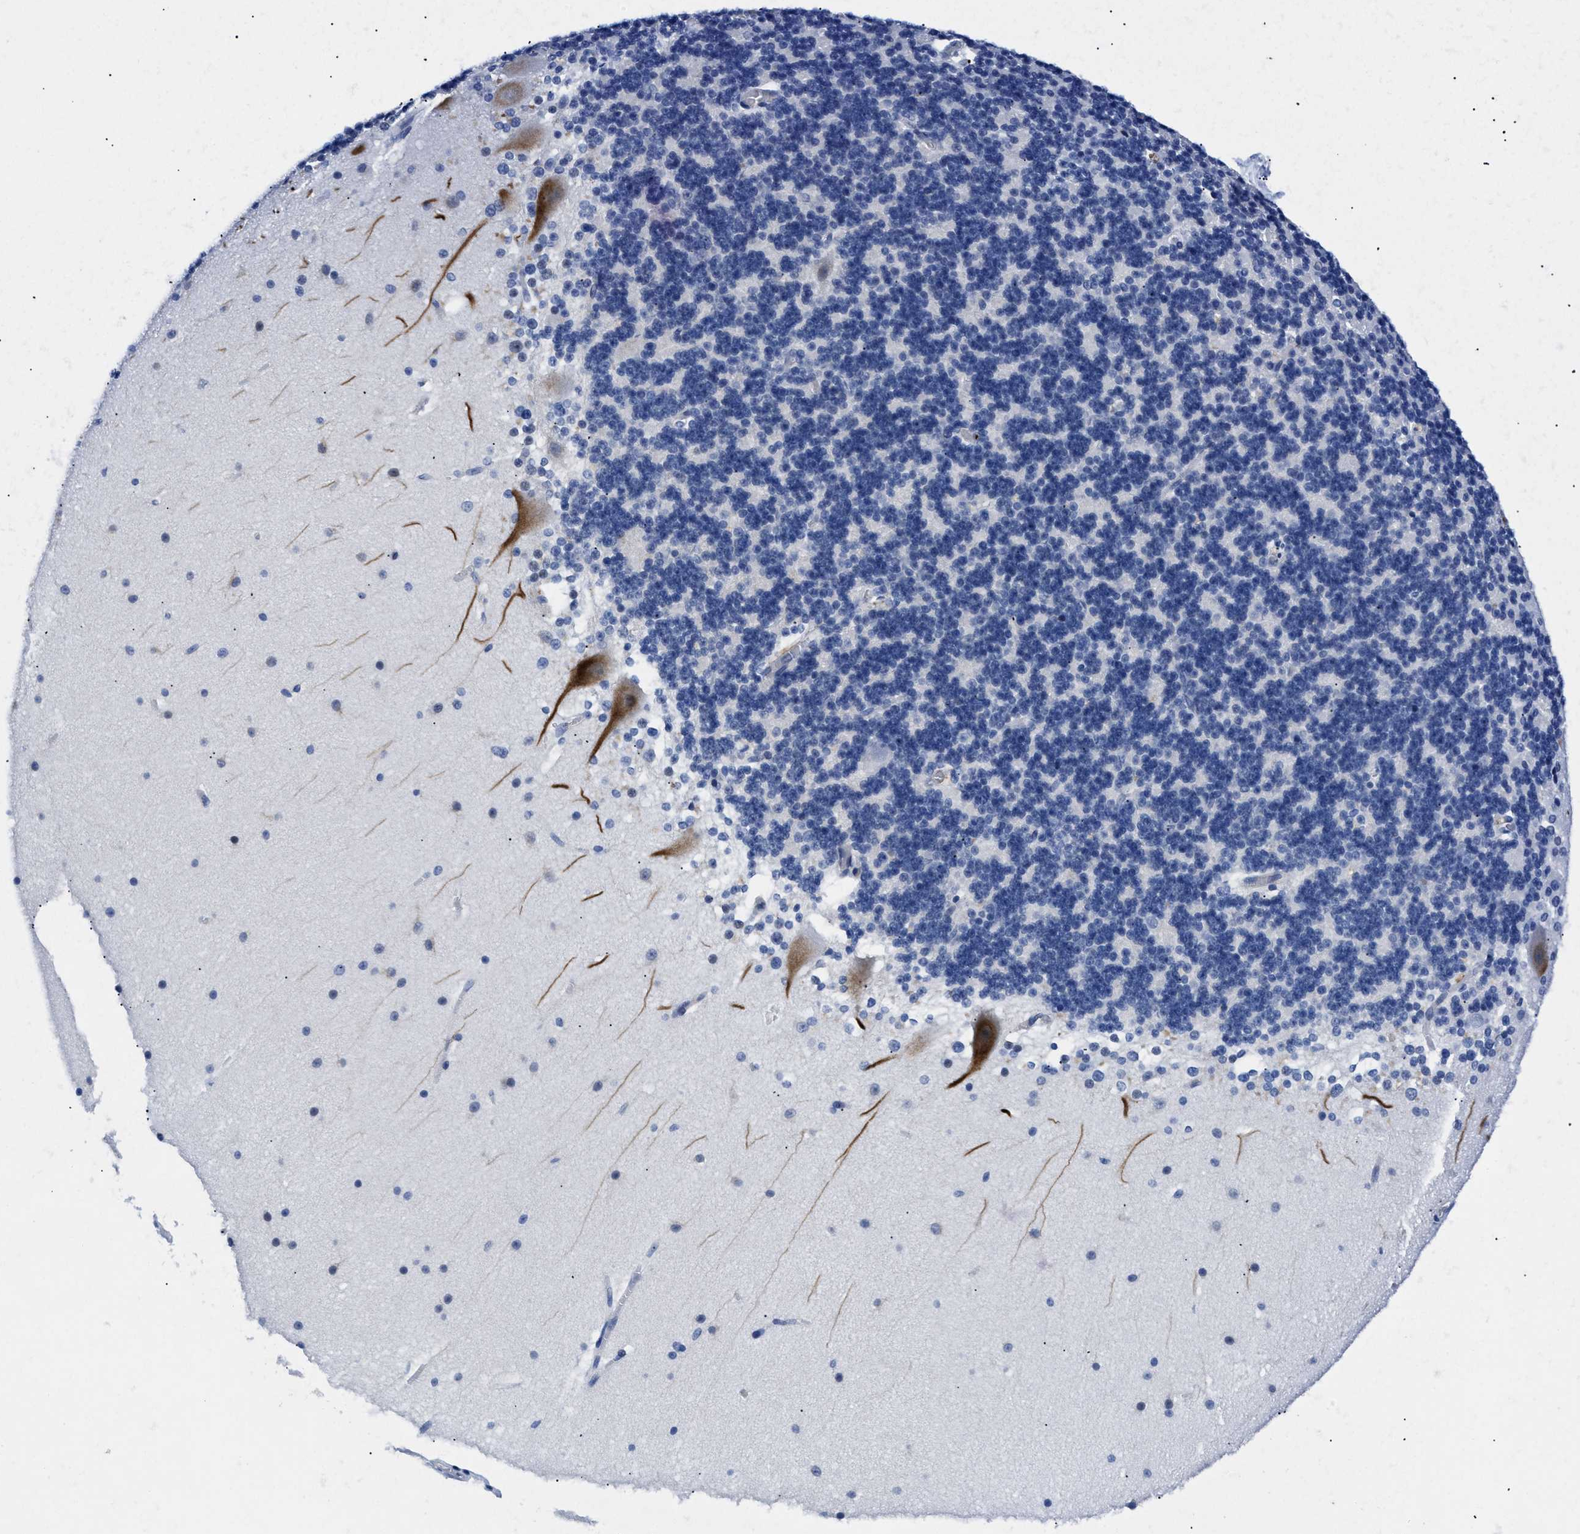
{"staining": {"intensity": "negative", "quantity": "none", "location": "none"}, "tissue": "cerebellum", "cell_type": "Cells in granular layer", "image_type": "normal", "snomed": [{"axis": "morphology", "description": "Normal tissue, NOS"}, {"axis": "topography", "description": "Cerebellum"}], "caption": "Immunohistochemical staining of unremarkable human cerebellum demonstrates no significant staining in cells in granular layer.", "gene": "TMEM68", "patient": {"sex": "female", "age": 19}}